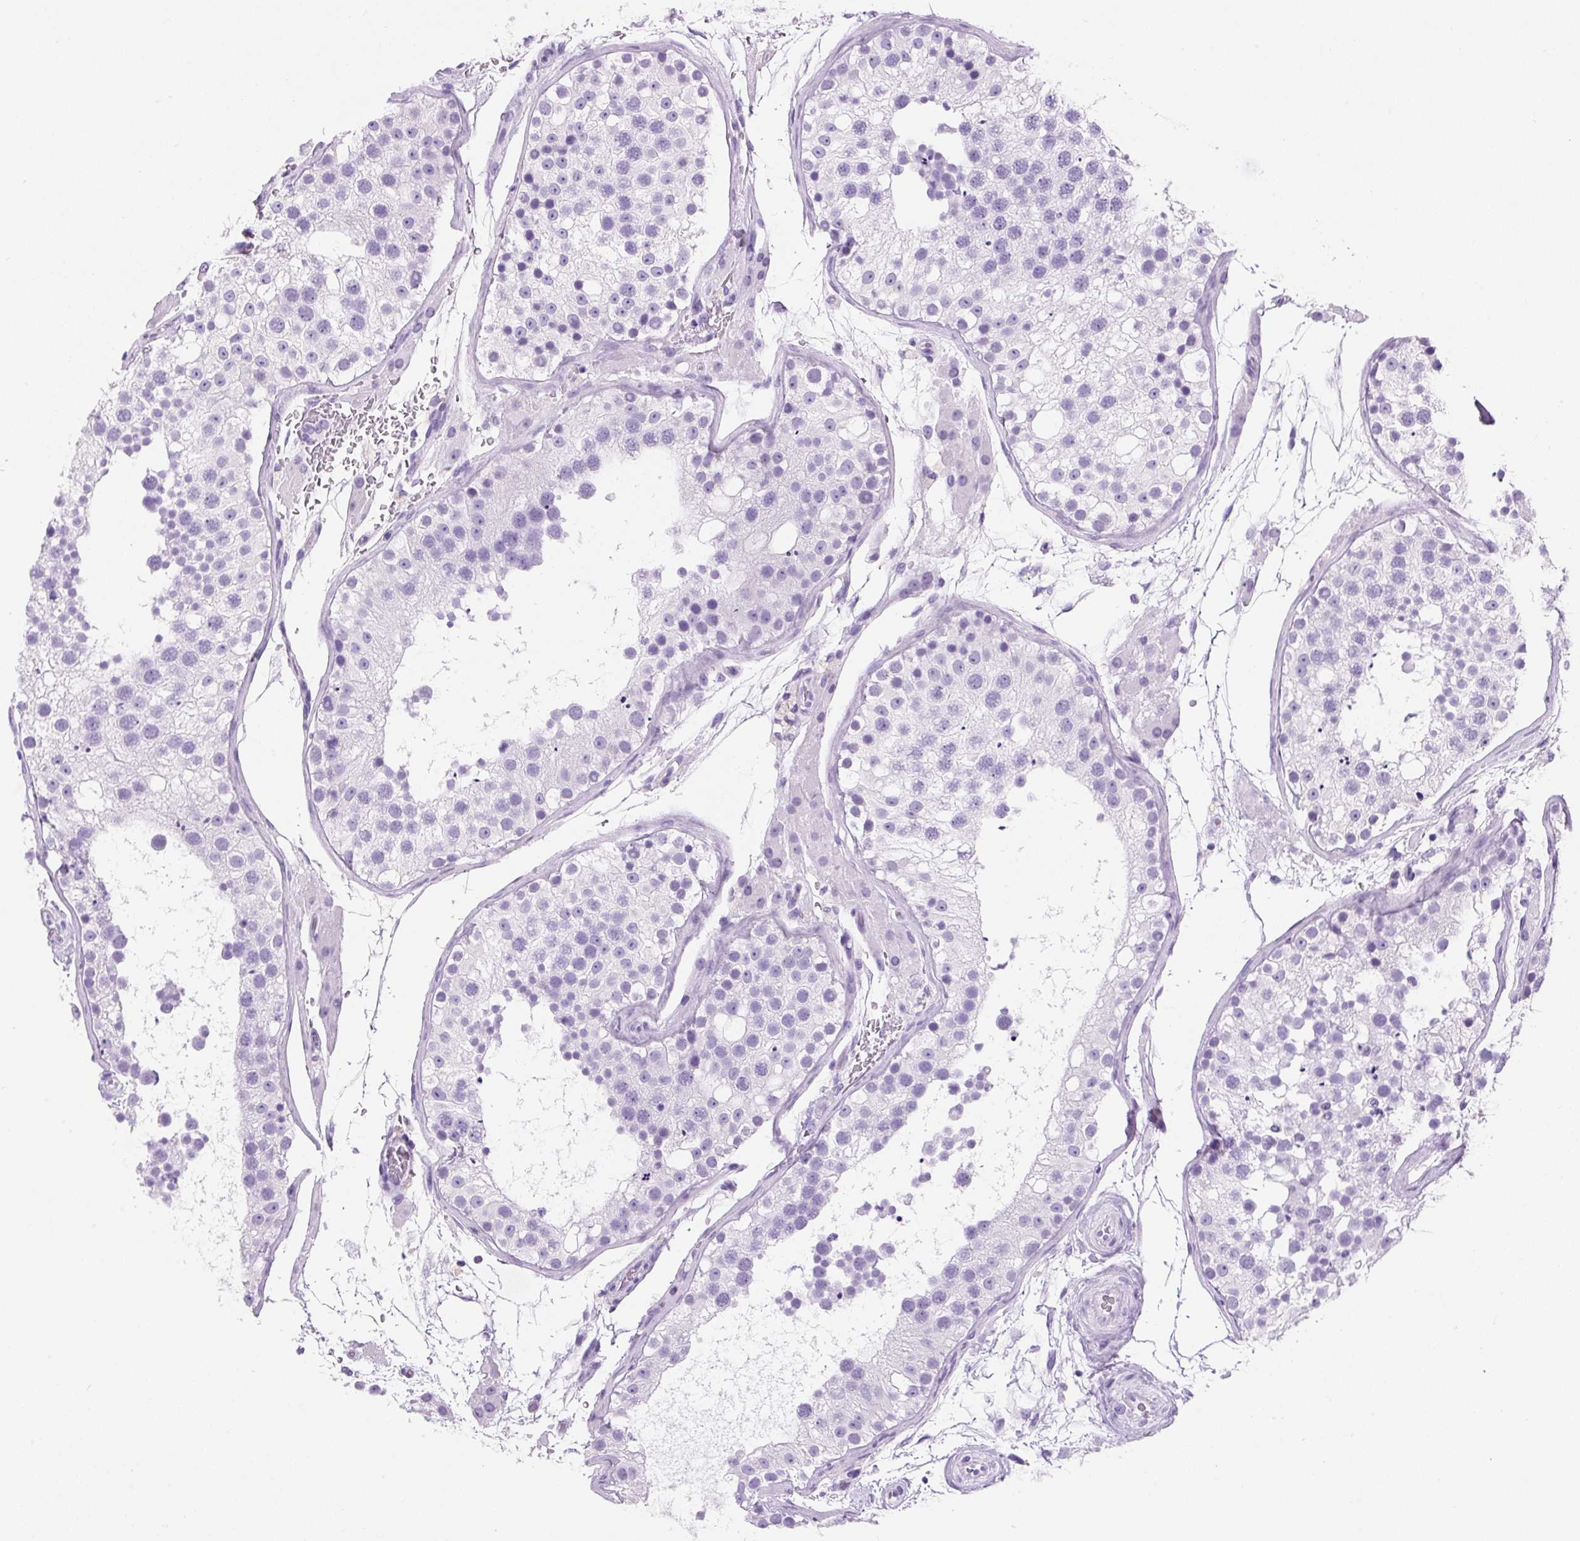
{"staining": {"intensity": "weak", "quantity": "<25%", "location": "cytoplasmic/membranous,nuclear"}, "tissue": "testis", "cell_type": "Cells in seminiferous ducts", "image_type": "normal", "snomed": [{"axis": "morphology", "description": "Normal tissue, NOS"}, {"axis": "topography", "description": "Testis"}], "caption": "Testis stained for a protein using immunohistochemistry (IHC) reveals no staining cells in seminiferous ducts.", "gene": "VPREB1", "patient": {"sex": "male", "age": 26}}